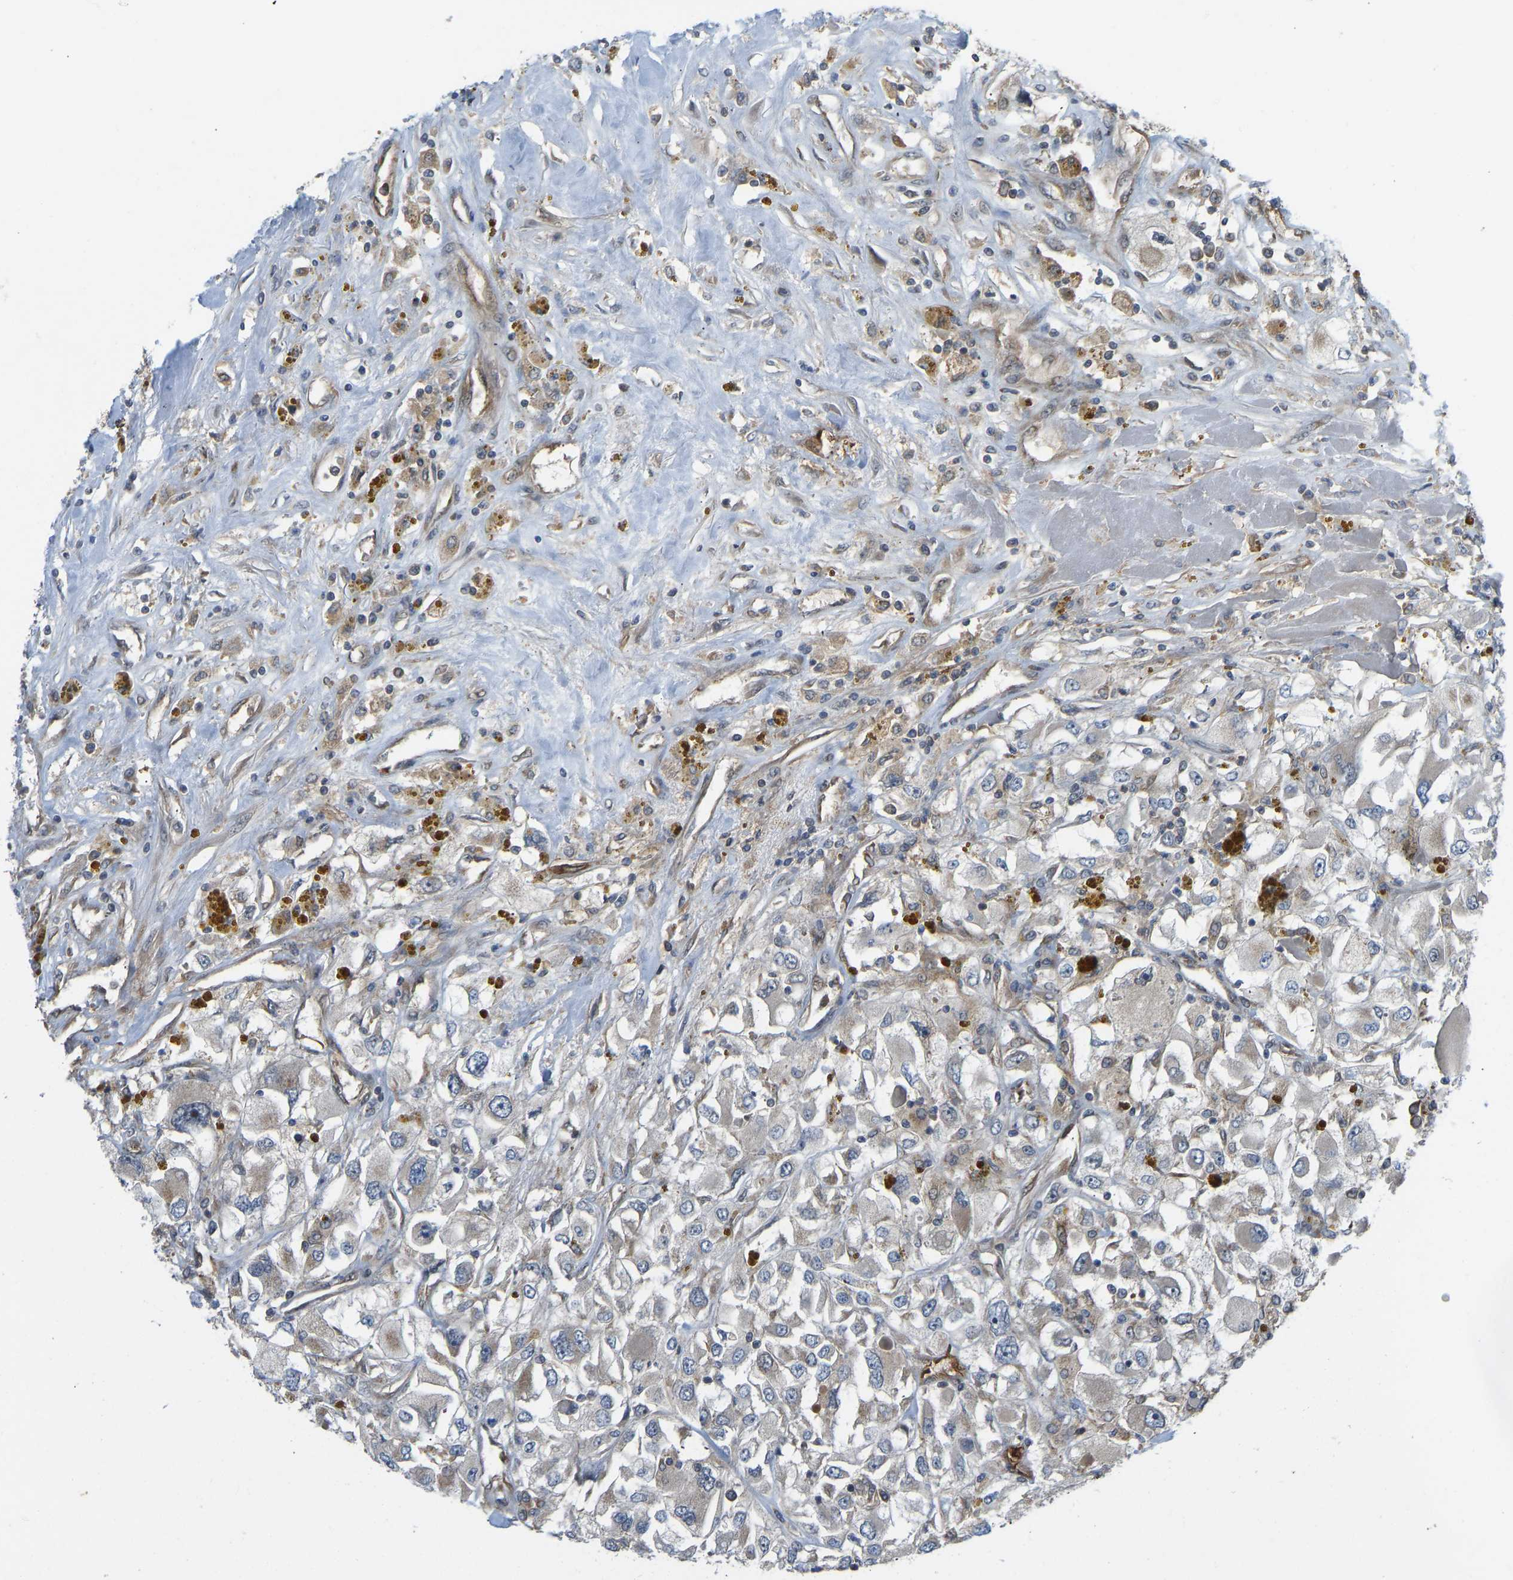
{"staining": {"intensity": "weak", "quantity": "<25%", "location": "nuclear"}, "tissue": "renal cancer", "cell_type": "Tumor cells", "image_type": "cancer", "snomed": [{"axis": "morphology", "description": "Adenocarcinoma, NOS"}, {"axis": "topography", "description": "Kidney"}], "caption": "Immunohistochemistry of human renal adenocarcinoma reveals no positivity in tumor cells.", "gene": "CCT8", "patient": {"sex": "female", "age": 52}}